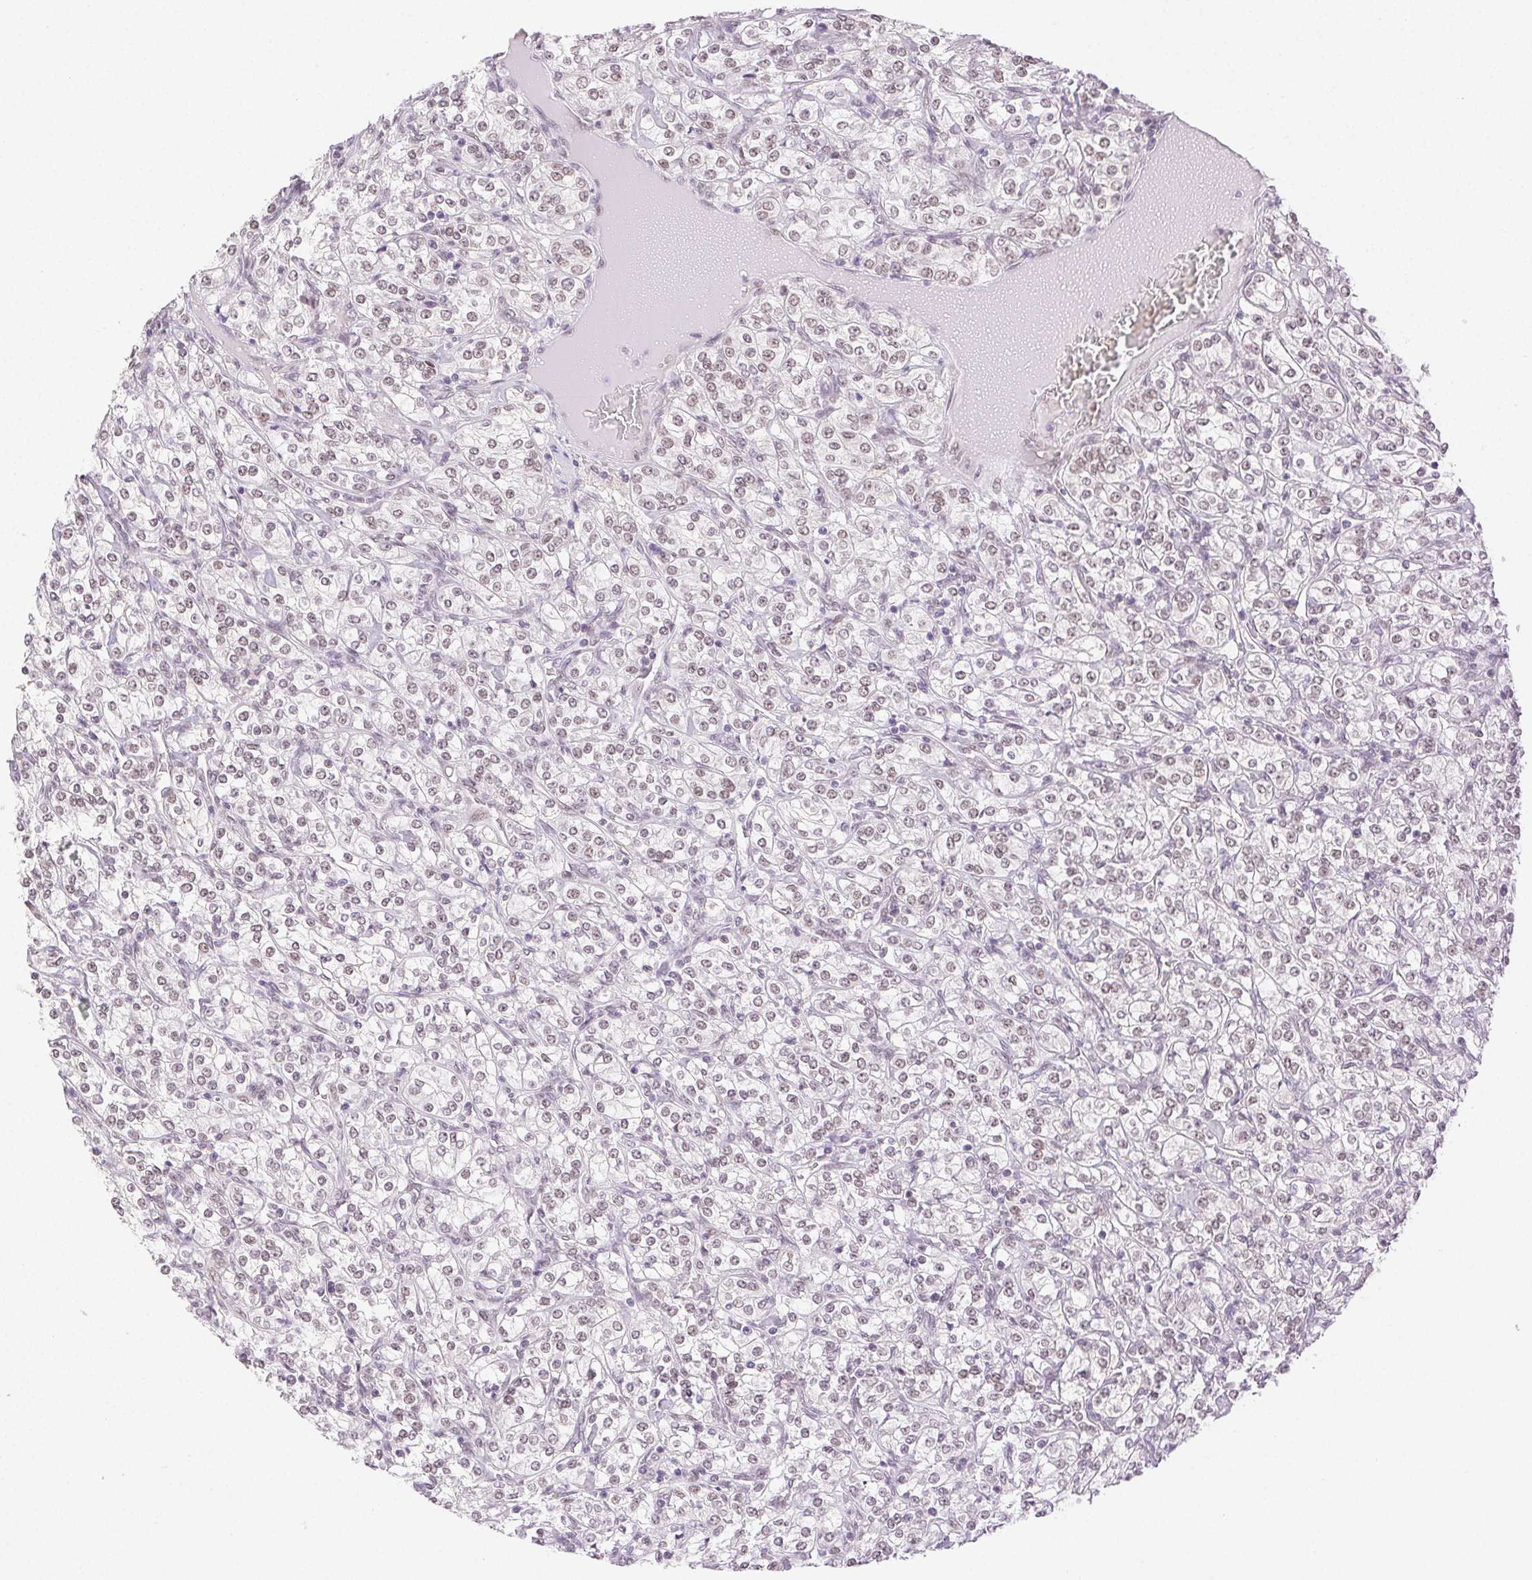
{"staining": {"intensity": "weak", "quantity": "25%-75%", "location": "nuclear"}, "tissue": "renal cancer", "cell_type": "Tumor cells", "image_type": "cancer", "snomed": [{"axis": "morphology", "description": "Adenocarcinoma, NOS"}, {"axis": "topography", "description": "Kidney"}], "caption": "A histopathology image showing weak nuclear expression in about 25%-75% of tumor cells in adenocarcinoma (renal), as visualized by brown immunohistochemical staining.", "gene": "H2AZ2", "patient": {"sex": "male", "age": 77}}